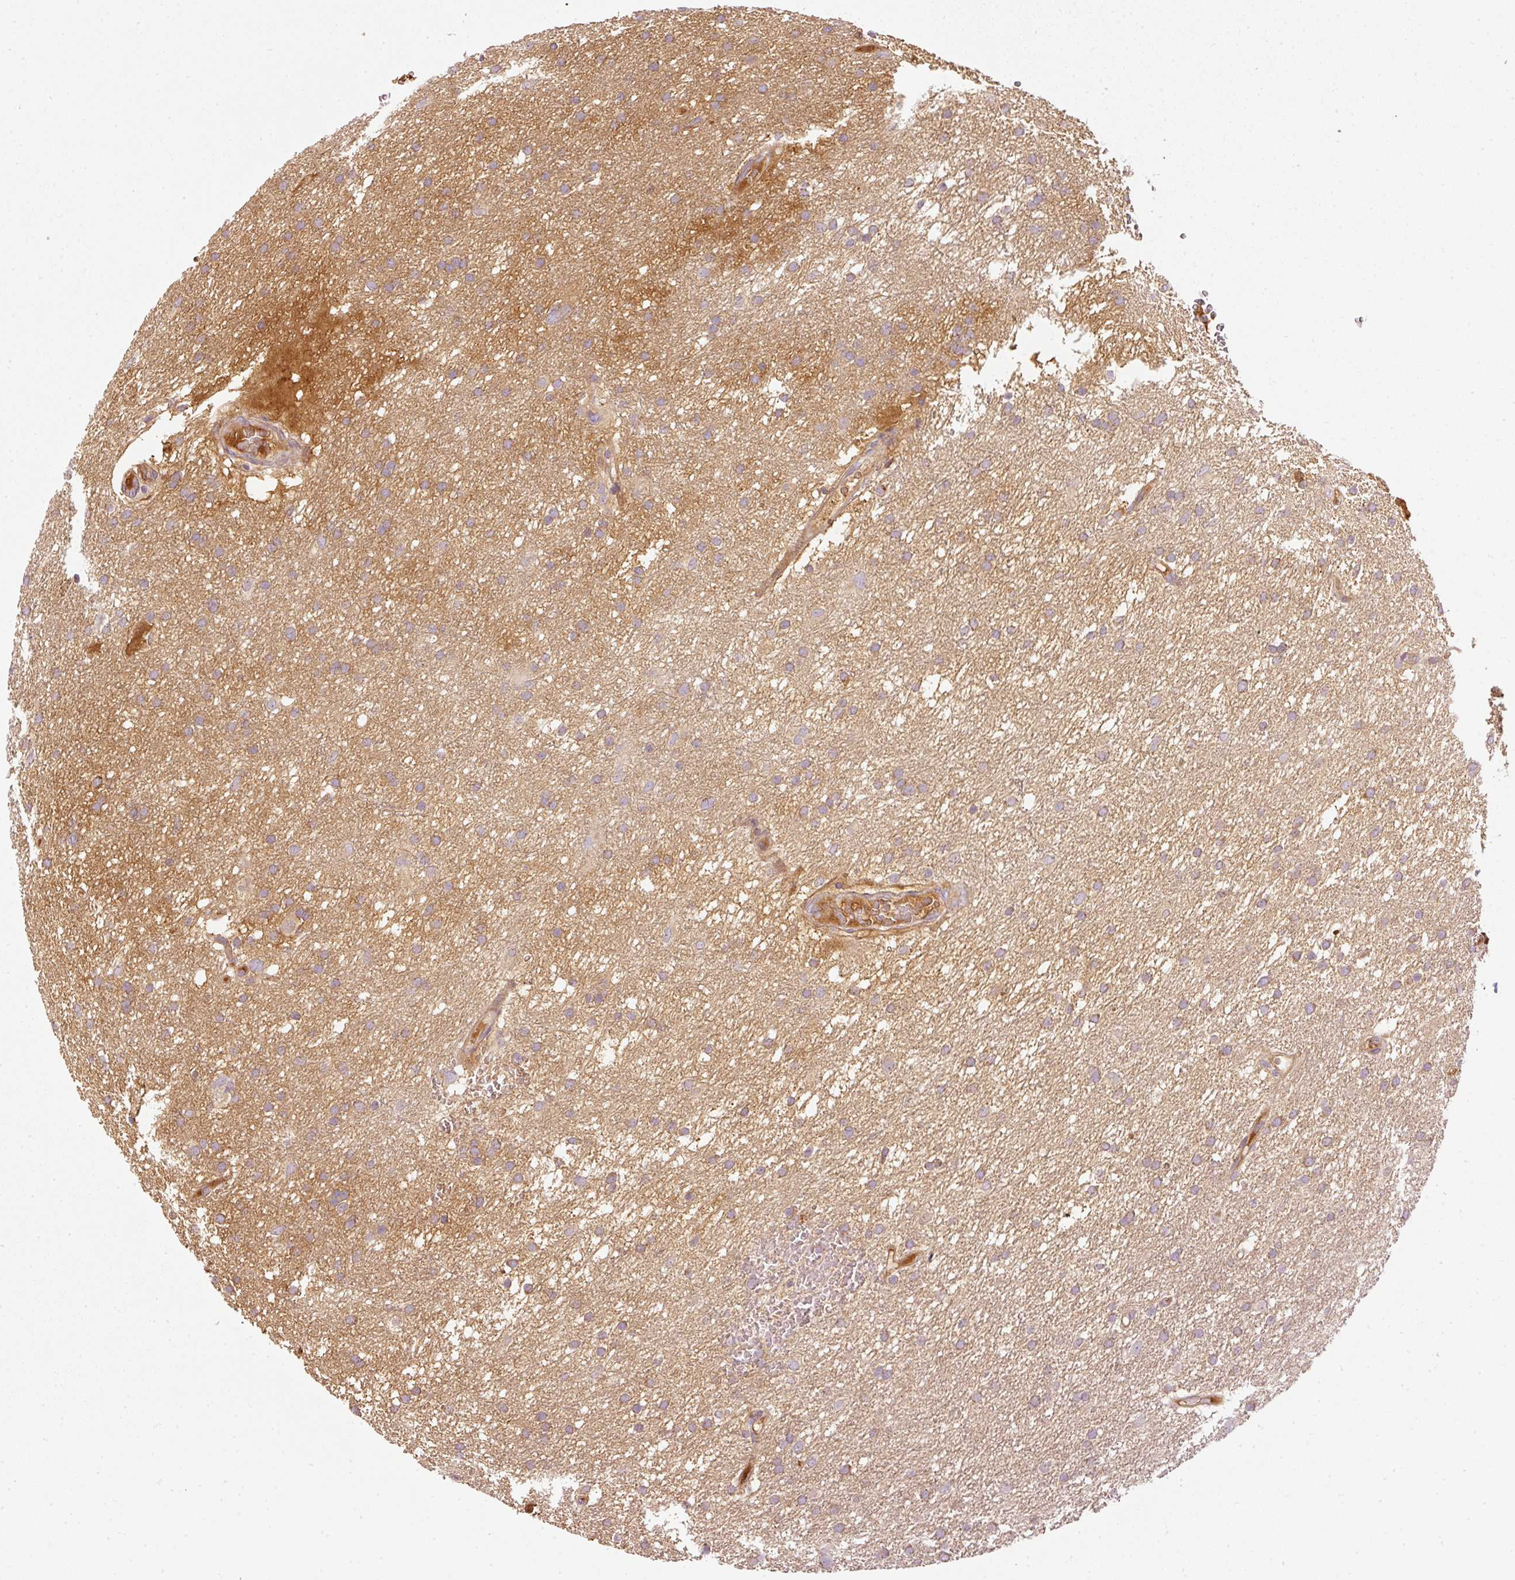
{"staining": {"intensity": "negative", "quantity": "none", "location": "none"}, "tissue": "glioma", "cell_type": "Tumor cells", "image_type": "cancer", "snomed": [{"axis": "morphology", "description": "Glioma, malignant, High grade"}, {"axis": "topography", "description": "Cerebral cortex"}], "caption": "Protein analysis of malignant glioma (high-grade) demonstrates no significant positivity in tumor cells.", "gene": "SERPING1", "patient": {"sex": "female", "age": 36}}